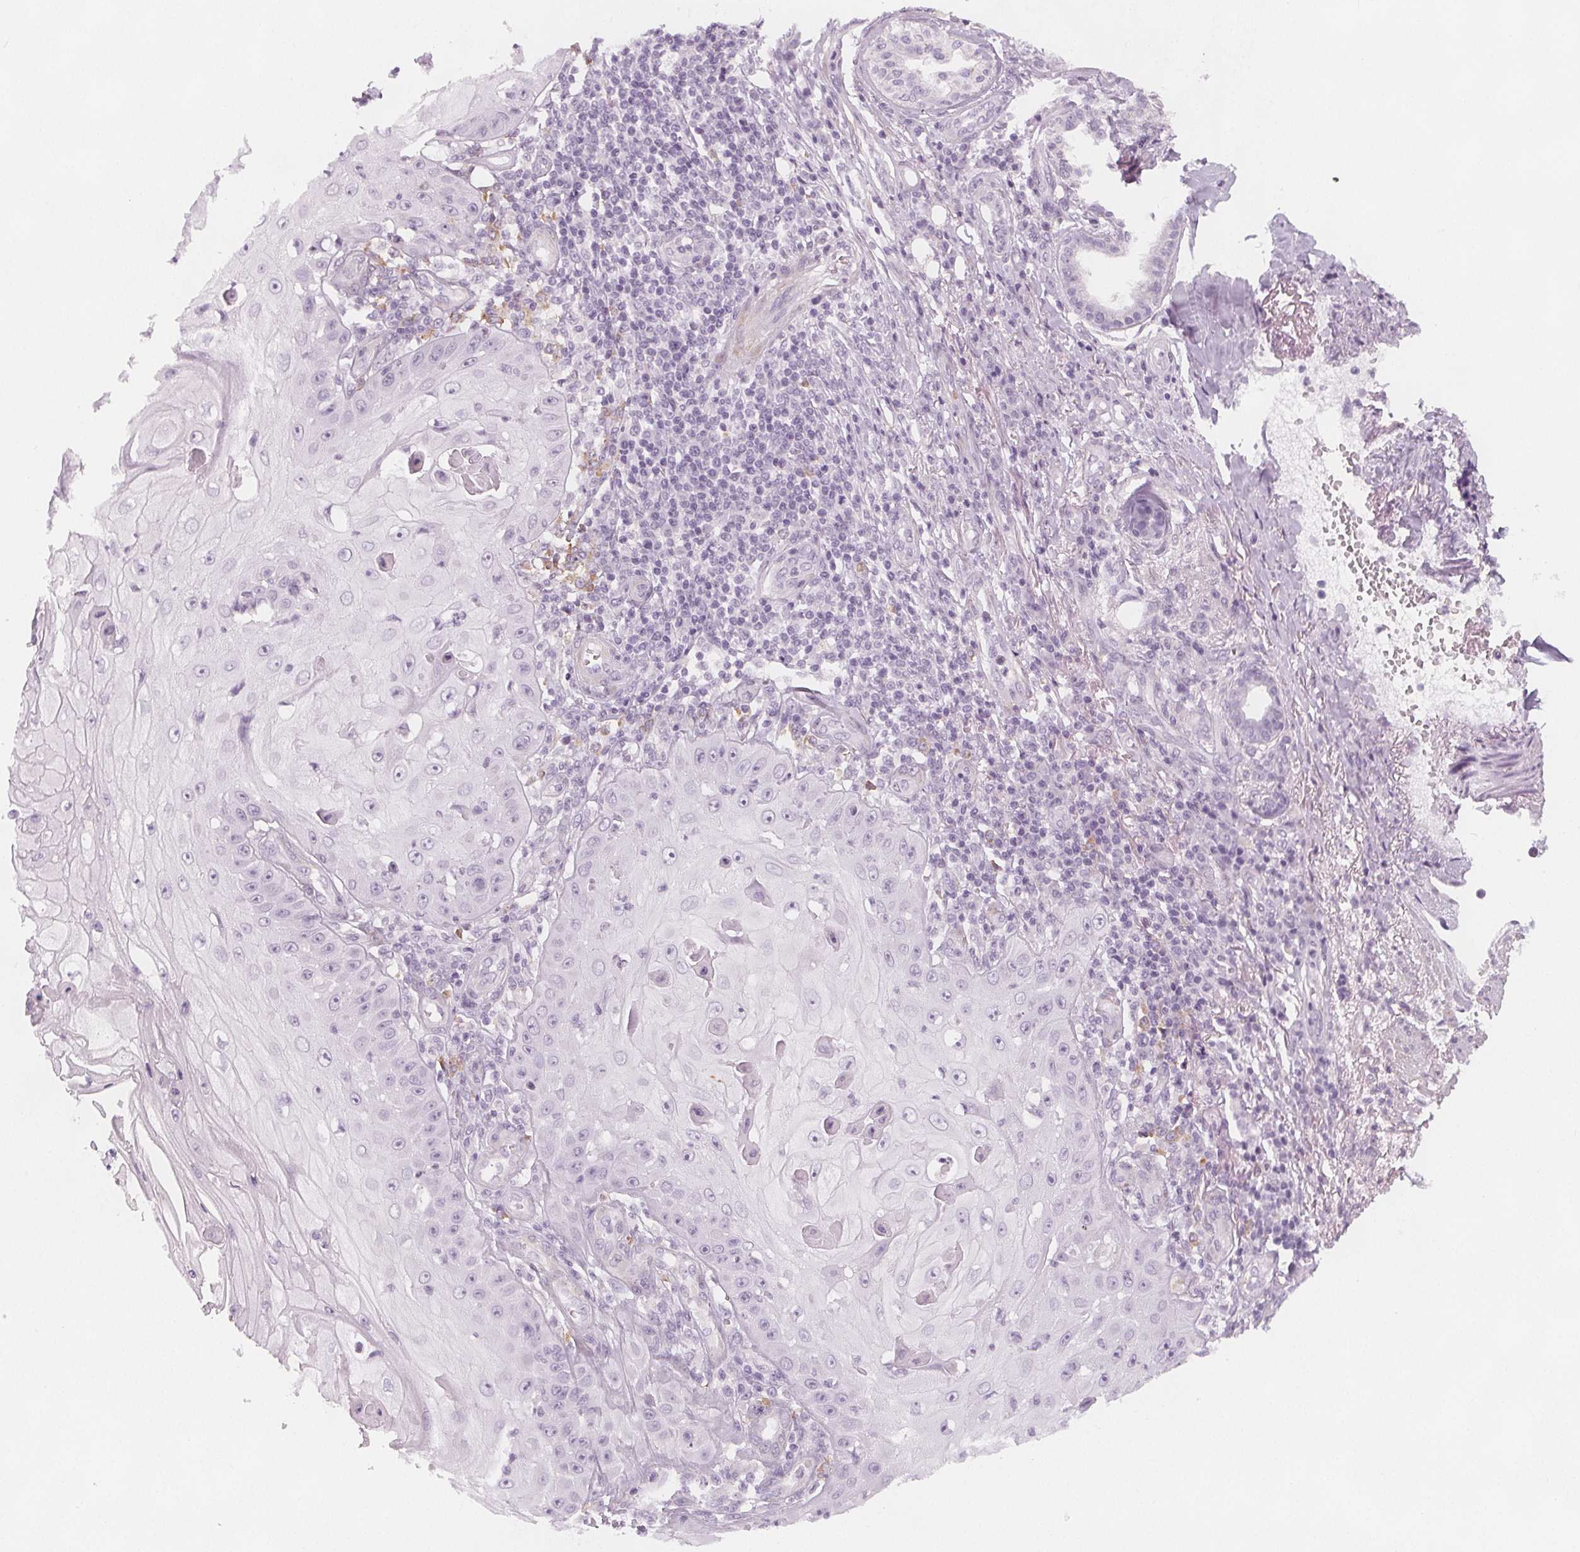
{"staining": {"intensity": "negative", "quantity": "none", "location": "none"}, "tissue": "skin cancer", "cell_type": "Tumor cells", "image_type": "cancer", "snomed": [{"axis": "morphology", "description": "Squamous cell carcinoma, NOS"}, {"axis": "topography", "description": "Skin"}], "caption": "Skin cancer (squamous cell carcinoma) stained for a protein using IHC displays no expression tumor cells.", "gene": "MAP1A", "patient": {"sex": "male", "age": 70}}